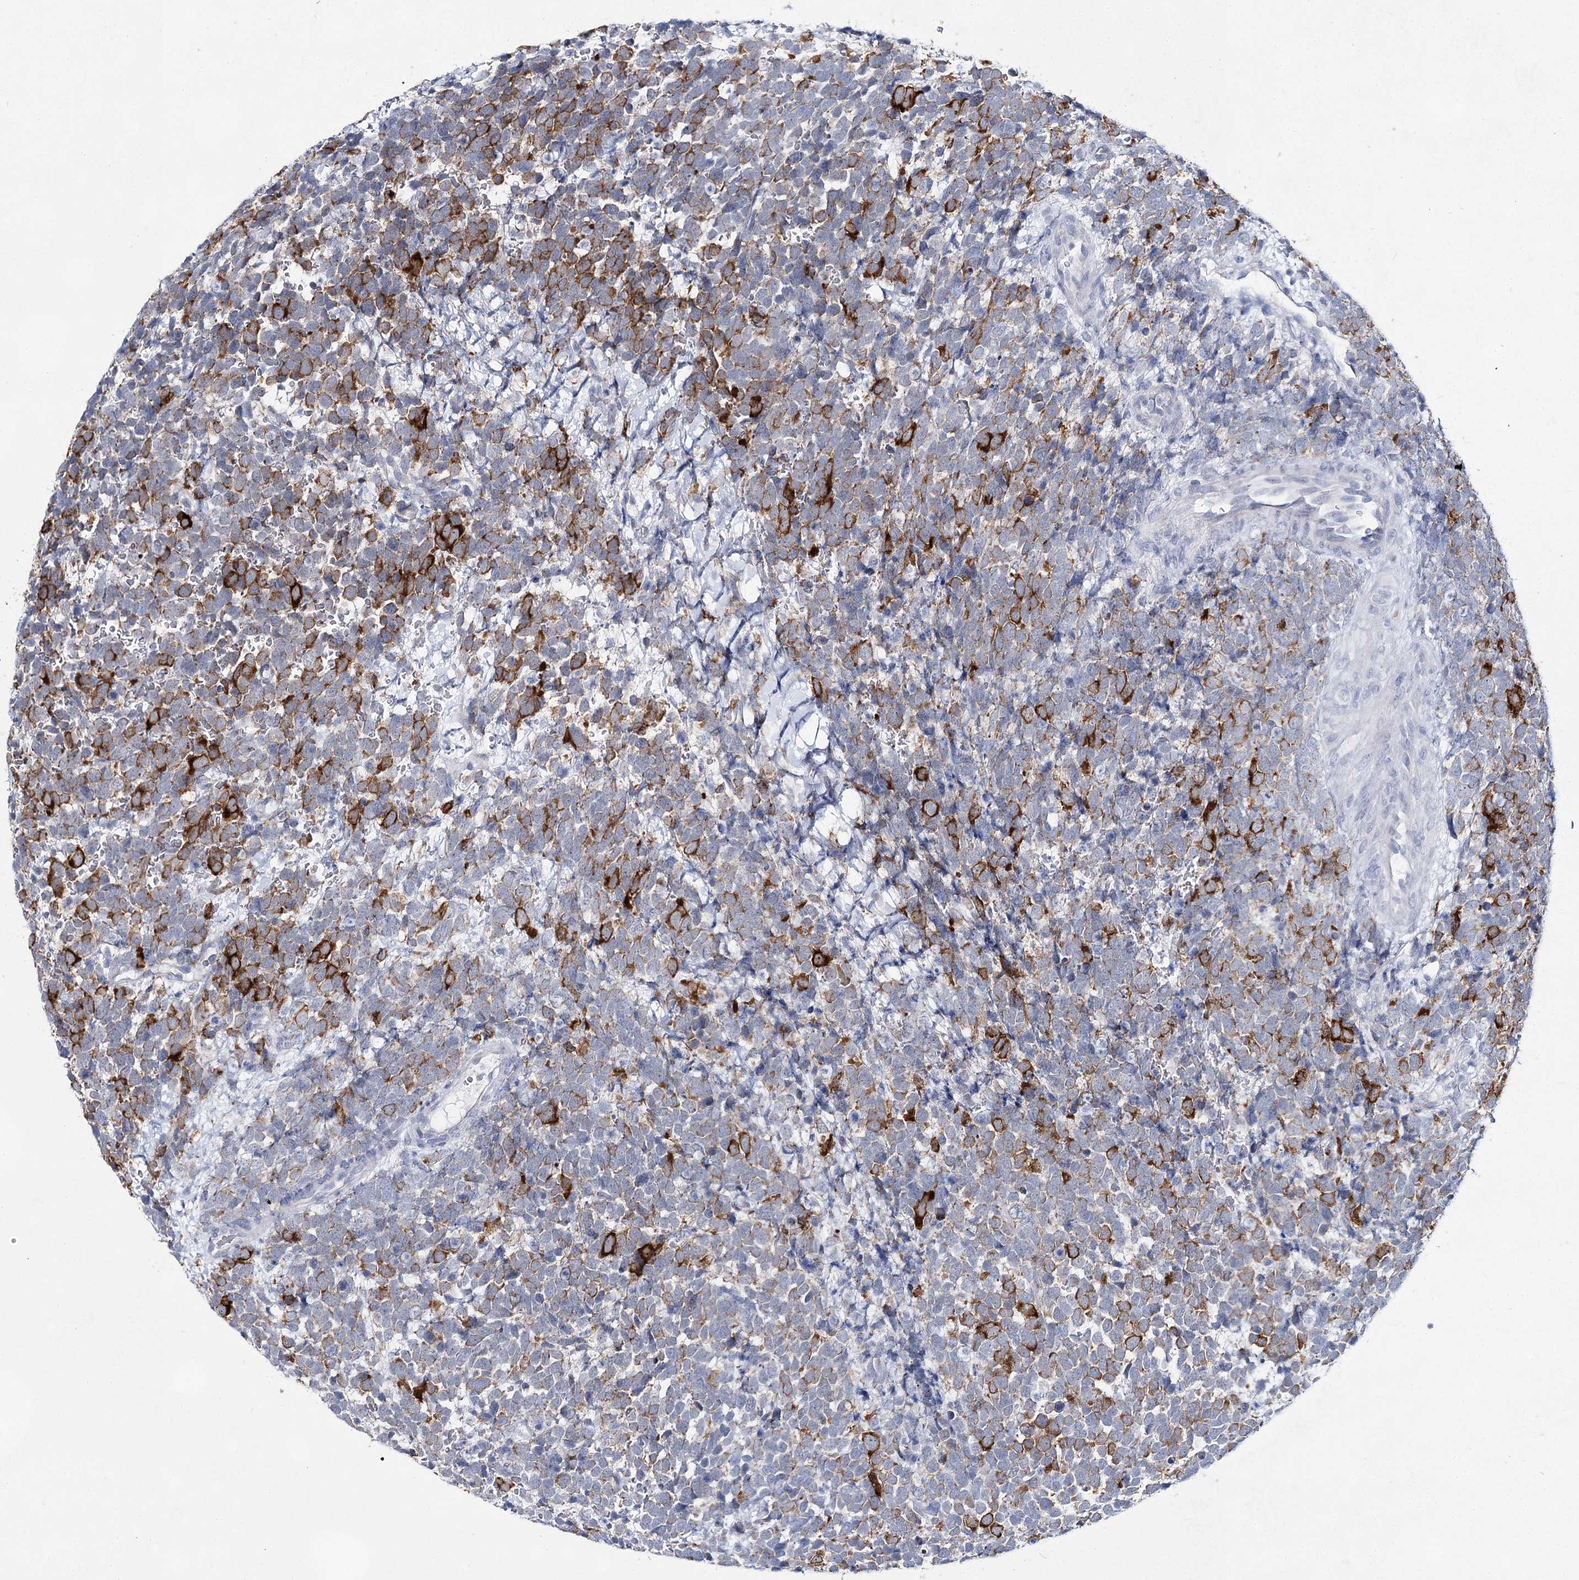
{"staining": {"intensity": "strong", "quantity": "25%-75%", "location": "cytoplasmic/membranous"}, "tissue": "urothelial cancer", "cell_type": "Tumor cells", "image_type": "cancer", "snomed": [{"axis": "morphology", "description": "Urothelial carcinoma, High grade"}, {"axis": "topography", "description": "Urinary bladder"}], "caption": "Tumor cells show high levels of strong cytoplasmic/membranous positivity in about 25%-75% of cells in human high-grade urothelial carcinoma.", "gene": "BPHL", "patient": {"sex": "female", "age": 82}}